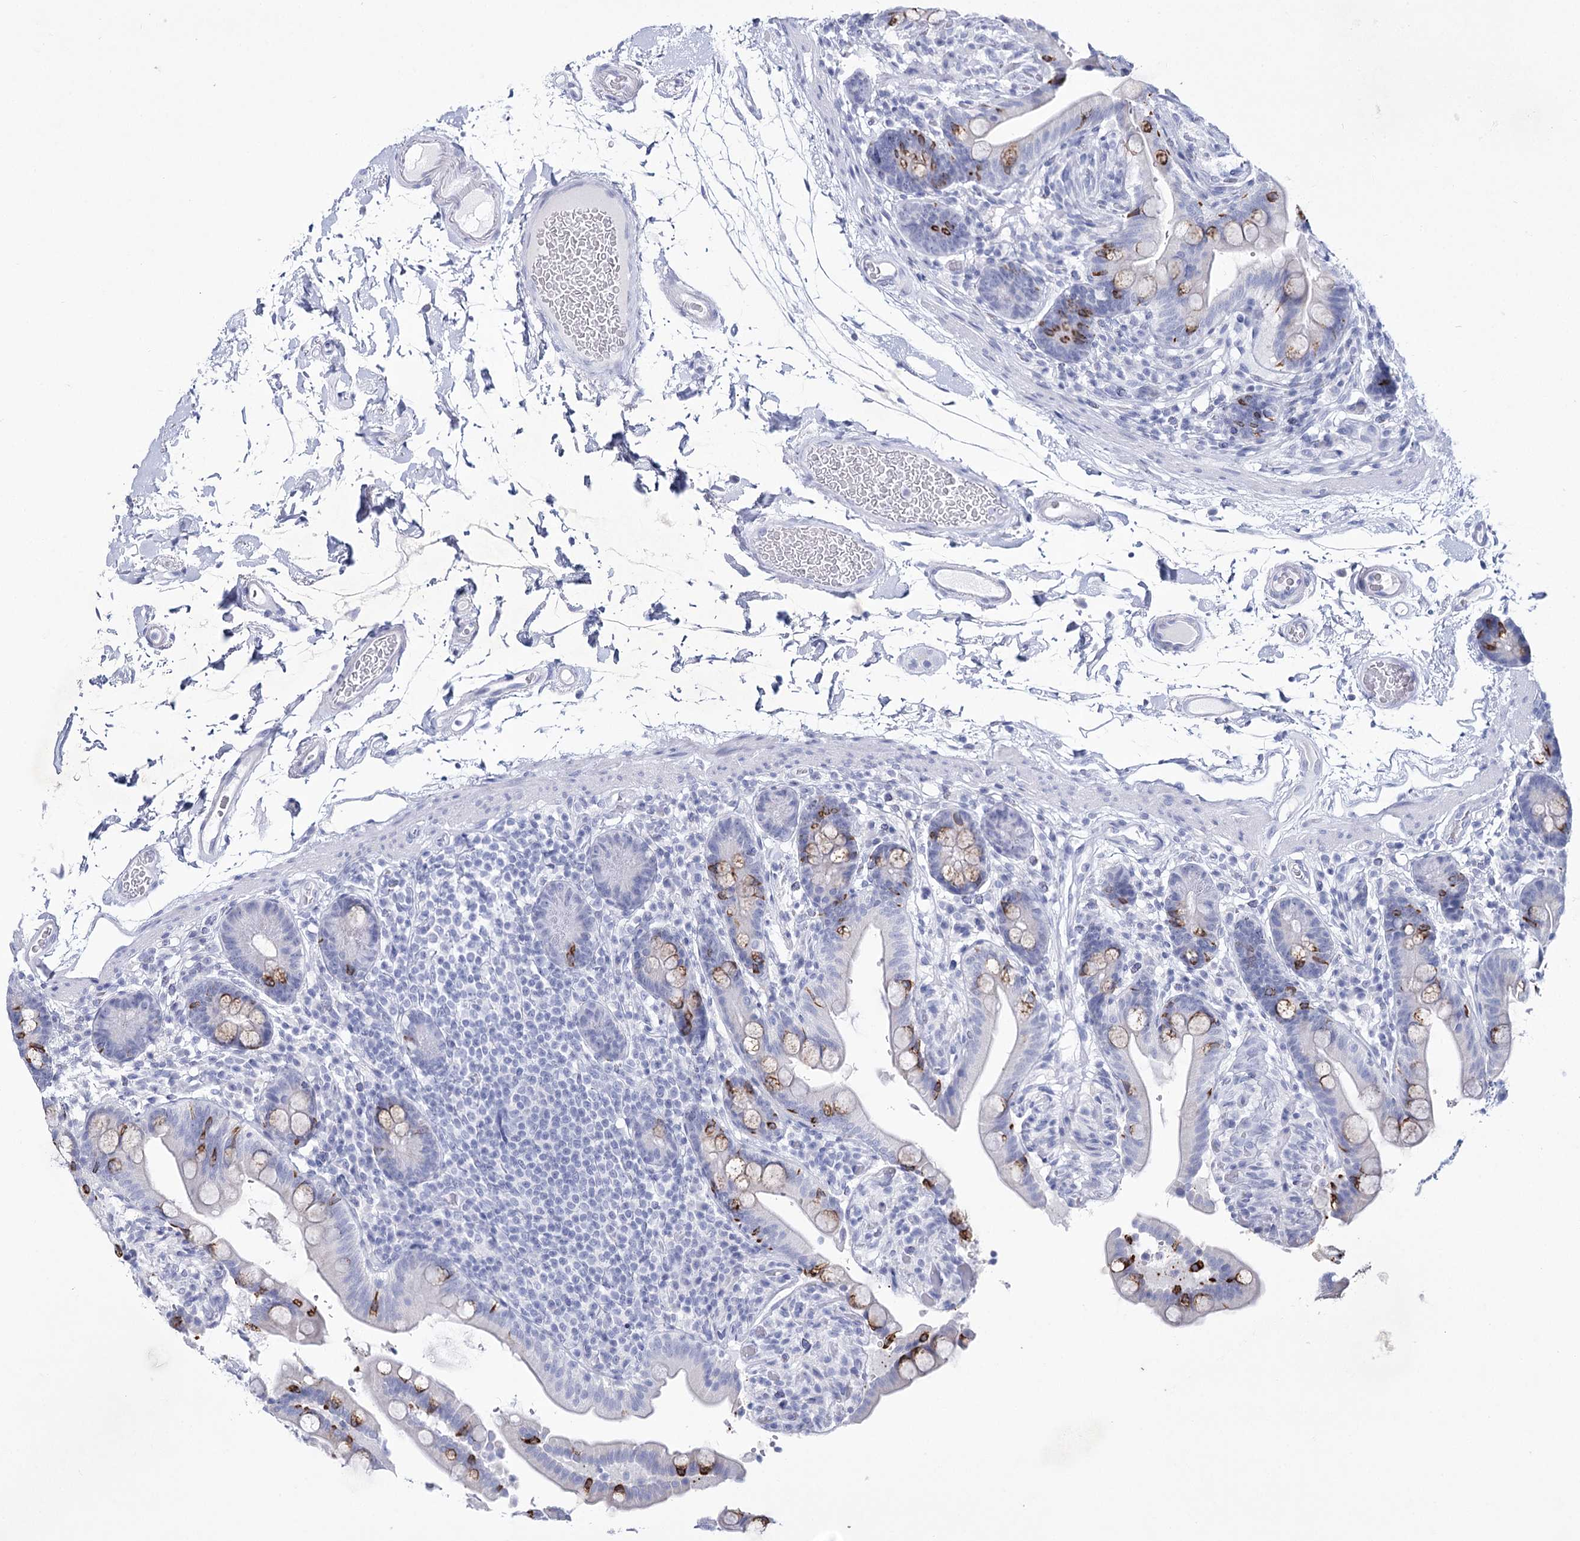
{"staining": {"intensity": "negative", "quantity": "none", "location": "none"}, "tissue": "colon", "cell_type": "Endothelial cells", "image_type": "normal", "snomed": [{"axis": "morphology", "description": "Normal tissue, NOS"}, {"axis": "topography", "description": "Smooth muscle"}, {"axis": "topography", "description": "Colon"}], "caption": "High magnification brightfield microscopy of normal colon stained with DAB (brown) and counterstained with hematoxylin (blue): endothelial cells show no significant positivity. (DAB immunohistochemistry (IHC), high magnification).", "gene": "RNF186", "patient": {"sex": "male", "age": 73}}